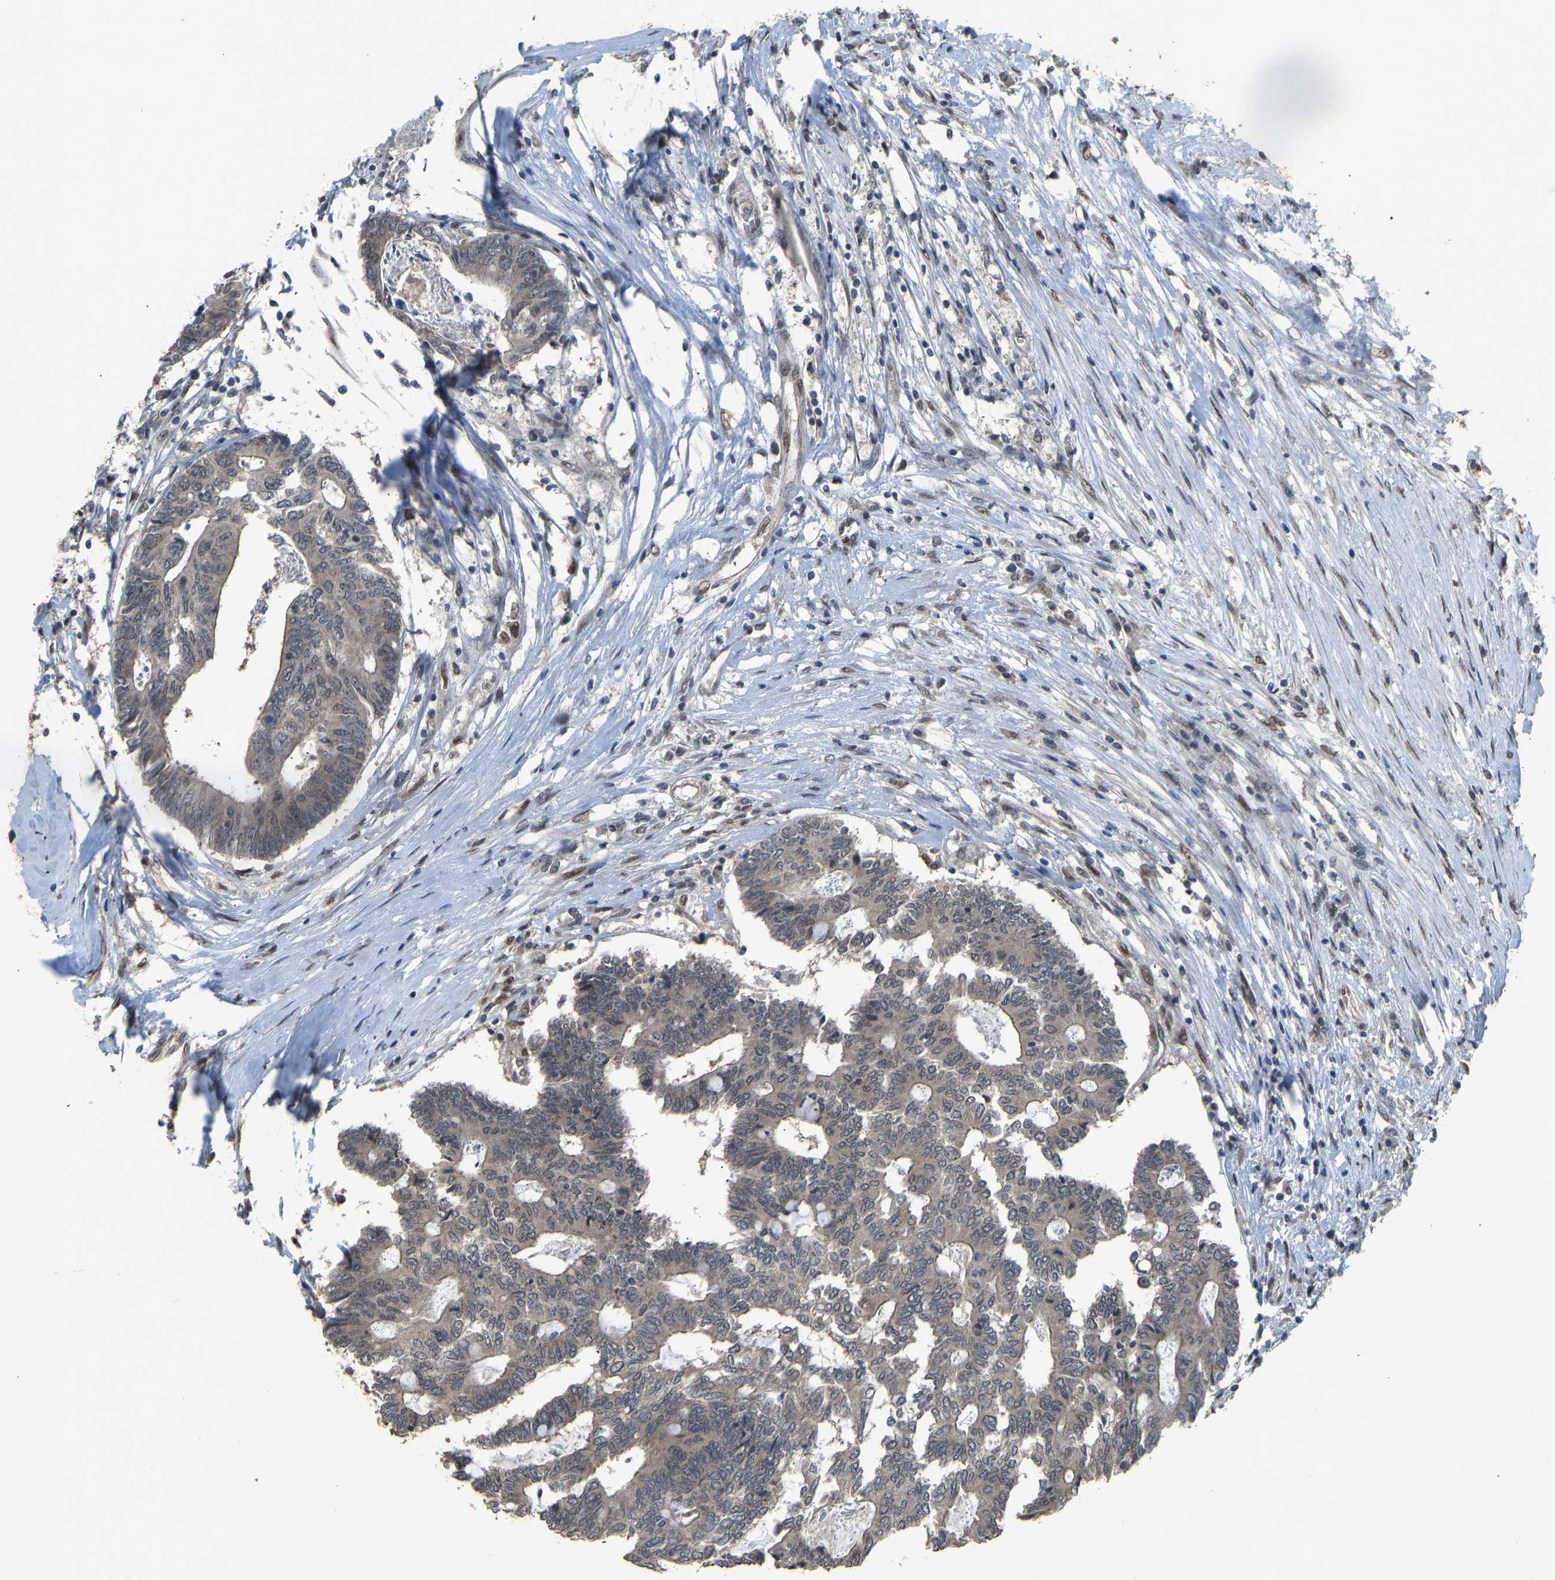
{"staining": {"intensity": "weak", "quantity": ">75%", "location": "cytoplasmic/membranous"}, "tissue": "colorectal cancer", "cell_type": "Tumor cells", "image_type": "cancer", "snomed": [{"axis": "morphology", "description": "Adenocarcinoma, NOS"}, {"axis": "topography", "description": "Rectum"}], "caption": "Protein staining of adenocarcinoma (colorectal) tissue reveals weak cytoplasmic/membranous expression in about >75% of tumor cells.", "gene": "KPNA6", "patient": {"sex": "male", "age": 63}}